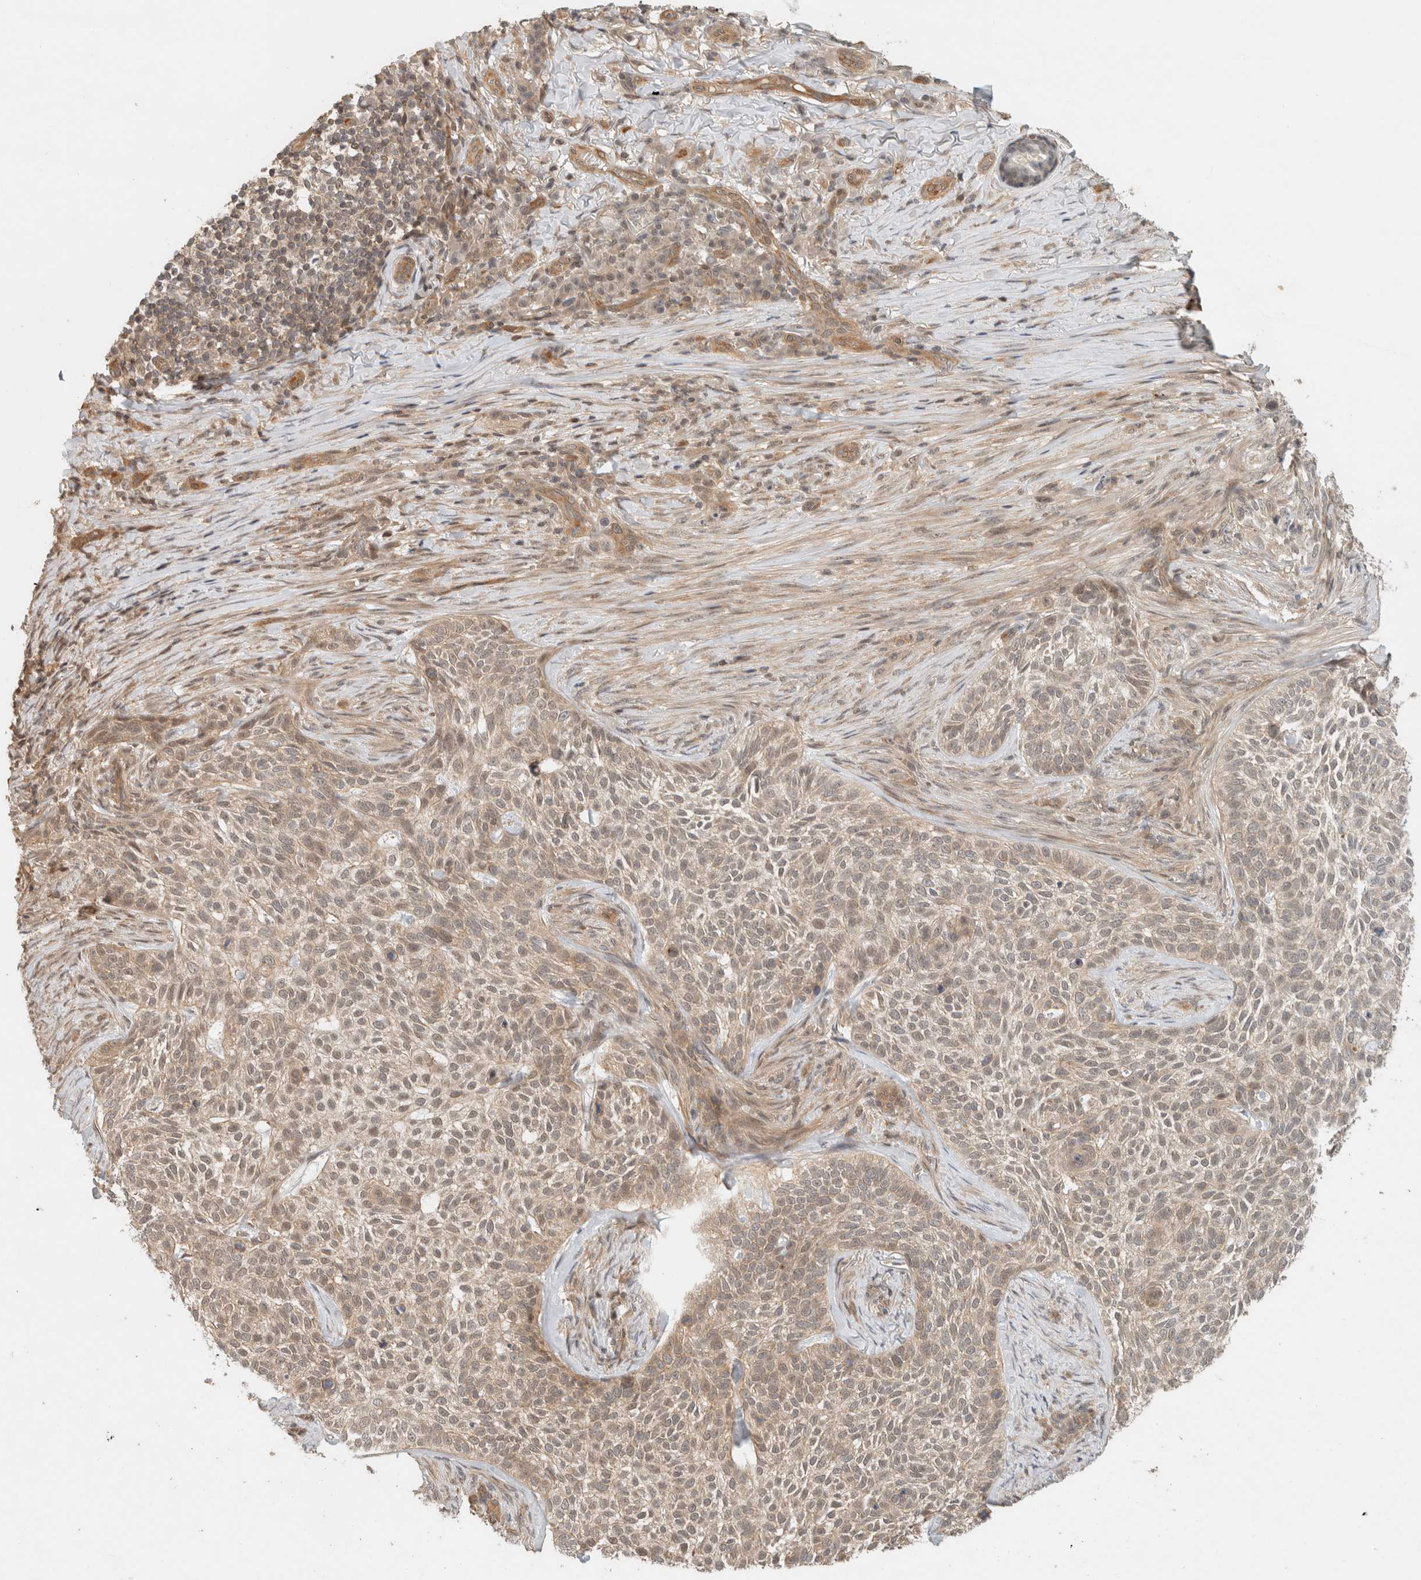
{"staining": {"intensity": "weak", "quantity": ">75%", "location": "cytoplasmic/membranous"}, "tissue": "skin cancer", "cell_type": "Tumor cells", "image_type": "cancer", "snomed": [{"axis": "morphology", "description": "Basal cell carcinoma"}, {"axis": "topography", "description": "Skin"}], "caption": "Approximately >75% of tumor cells in human skin basal cell carcinoma reveal weak cytoplasmic/membranous protein expression as visualized by brown immunohistochemical staining.", "gene": "CAAP1", "patient": {"sex": "female", "age": 64}}